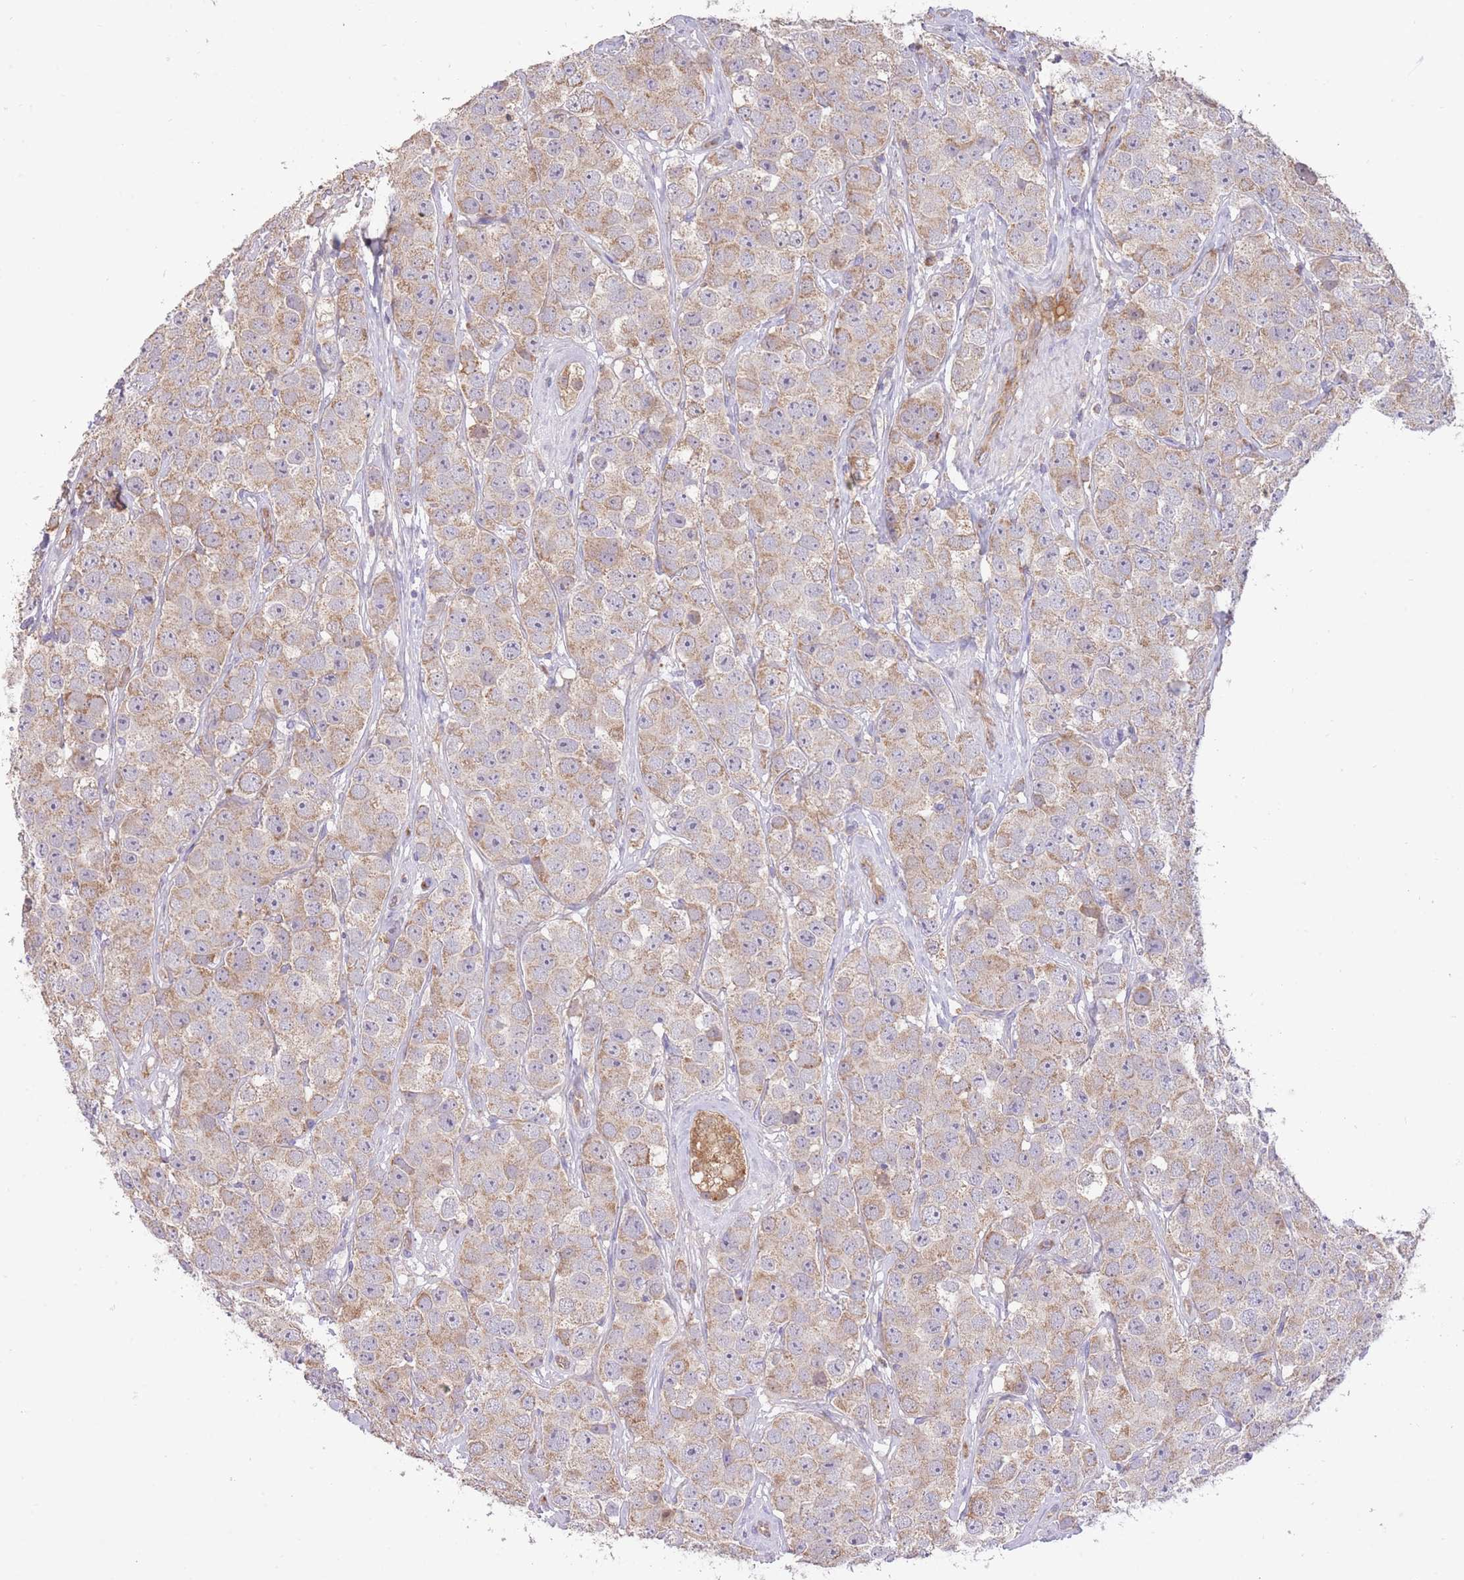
{"staining": {"intensity": "moderate", "quantity": ">75%", "location": "cytoplasmic/membranous"}, "tissue": "testis cancer", "cell_type": "Tumor cells", "image_type": "cancer", "snomed": [{"axis": "morphology", "description": "Seminoma, NOS"}, {"axis": "topography", "description": "Testis"}], "caption": "Testis cancer (seminoma) was stained to show a protein in brown. There is medium levels of moderate cytoplasmic/membranous positivity in about >75% of tumor cells.", "gene": "PREP", "patient": {"sex": "male", "age": 28}}